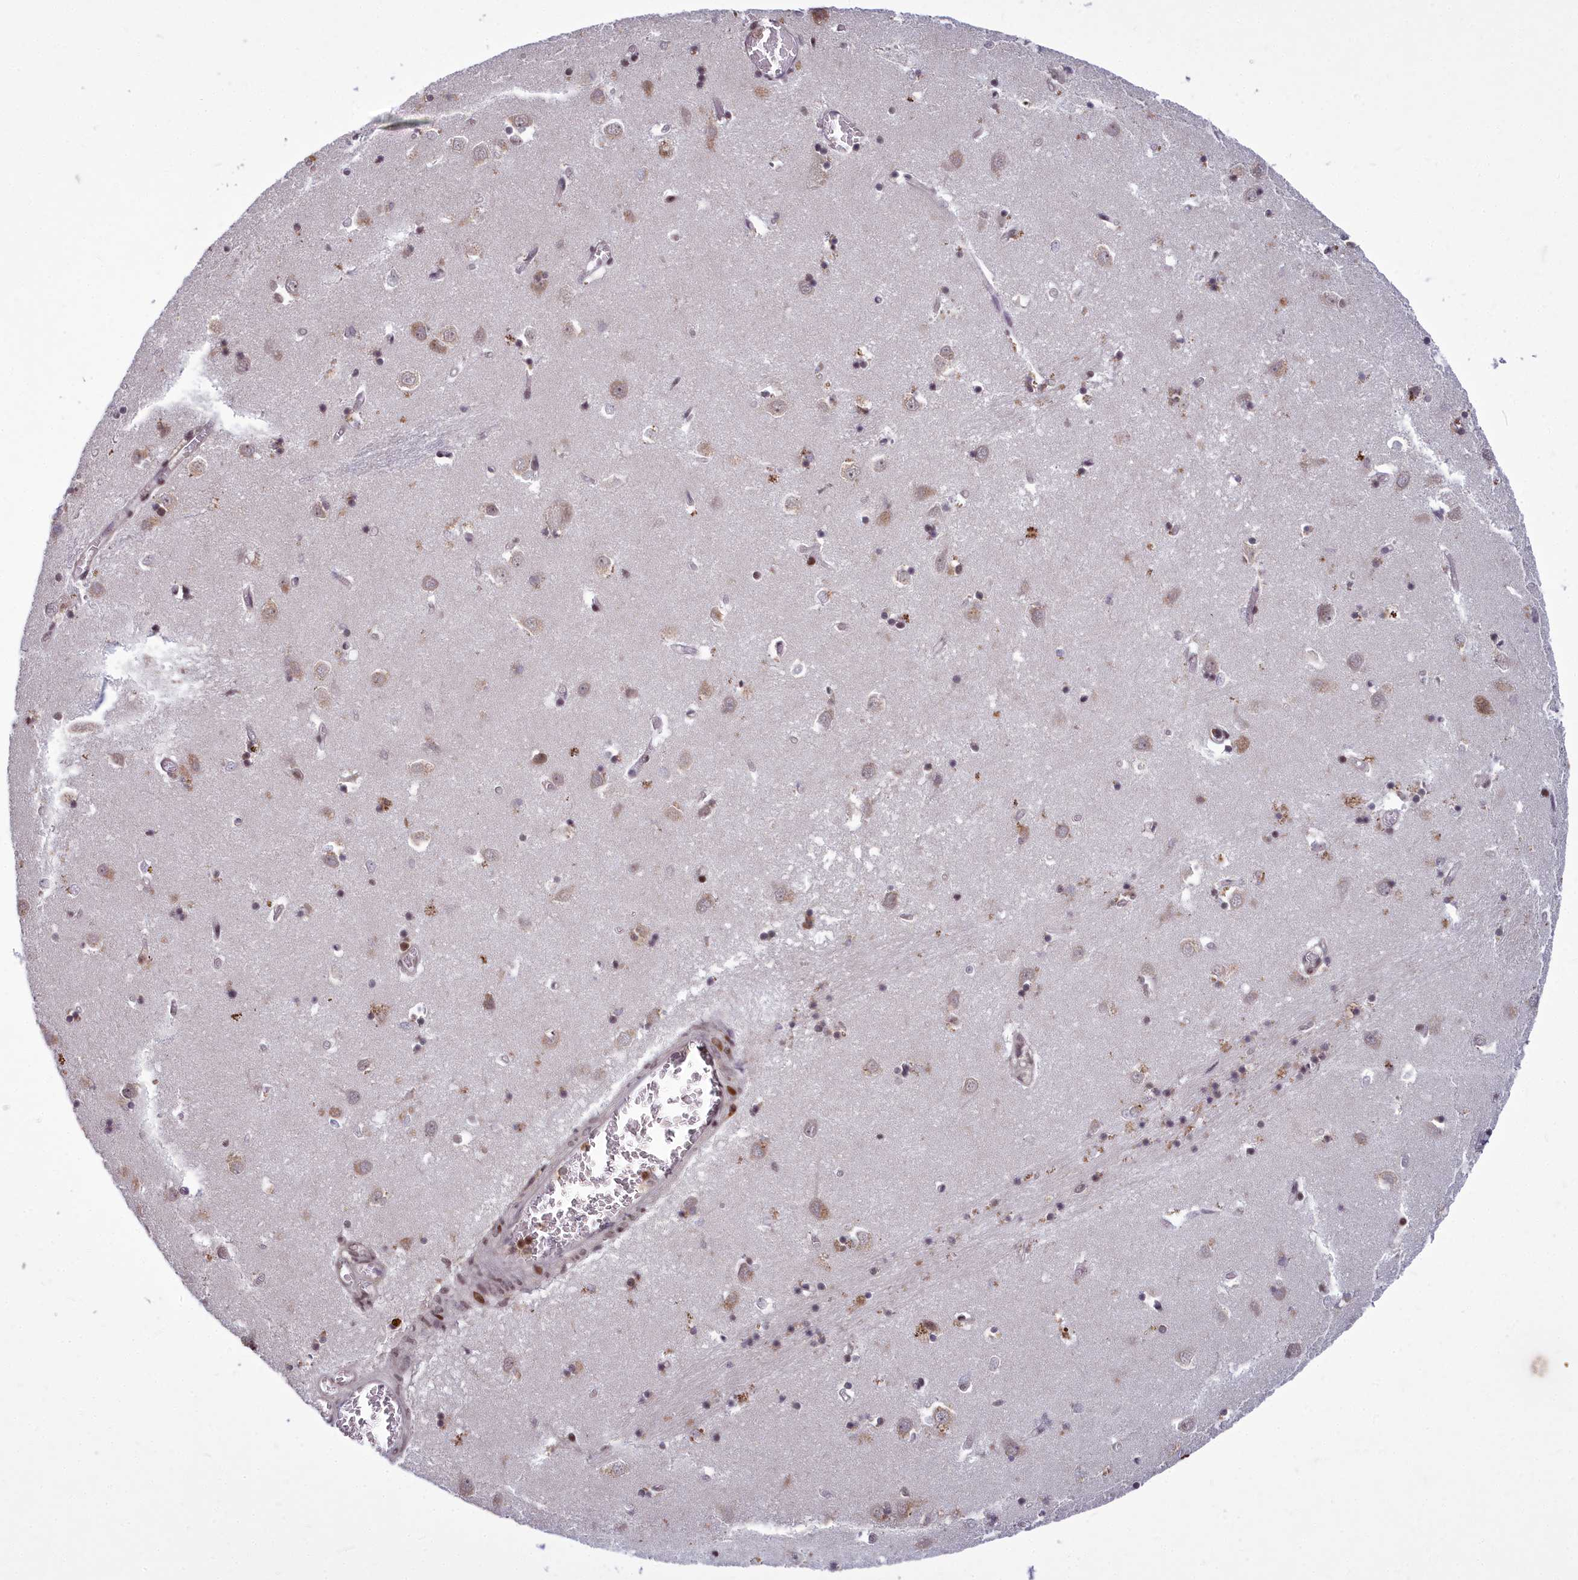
{"staining": {"intensity": "moderate", "quantity": "<25%", "location": "nuclear"}, "tissue": "caudate", "cell_type": "Glial cells", "image_type": "normal", "snomed": [{"axis": "morphology", "description": "Normal tissue, NOS"}, {"axis": "topography", "description": "Lateral ventricle wall"}], "caption": "DAB immunohistochemical staining of normal caudate demonstrates moderate nuclear protein expression in approximately <25% of glial cells.", "gene": "GMEB1", "patient": {"sex": "male", "age": 70}}